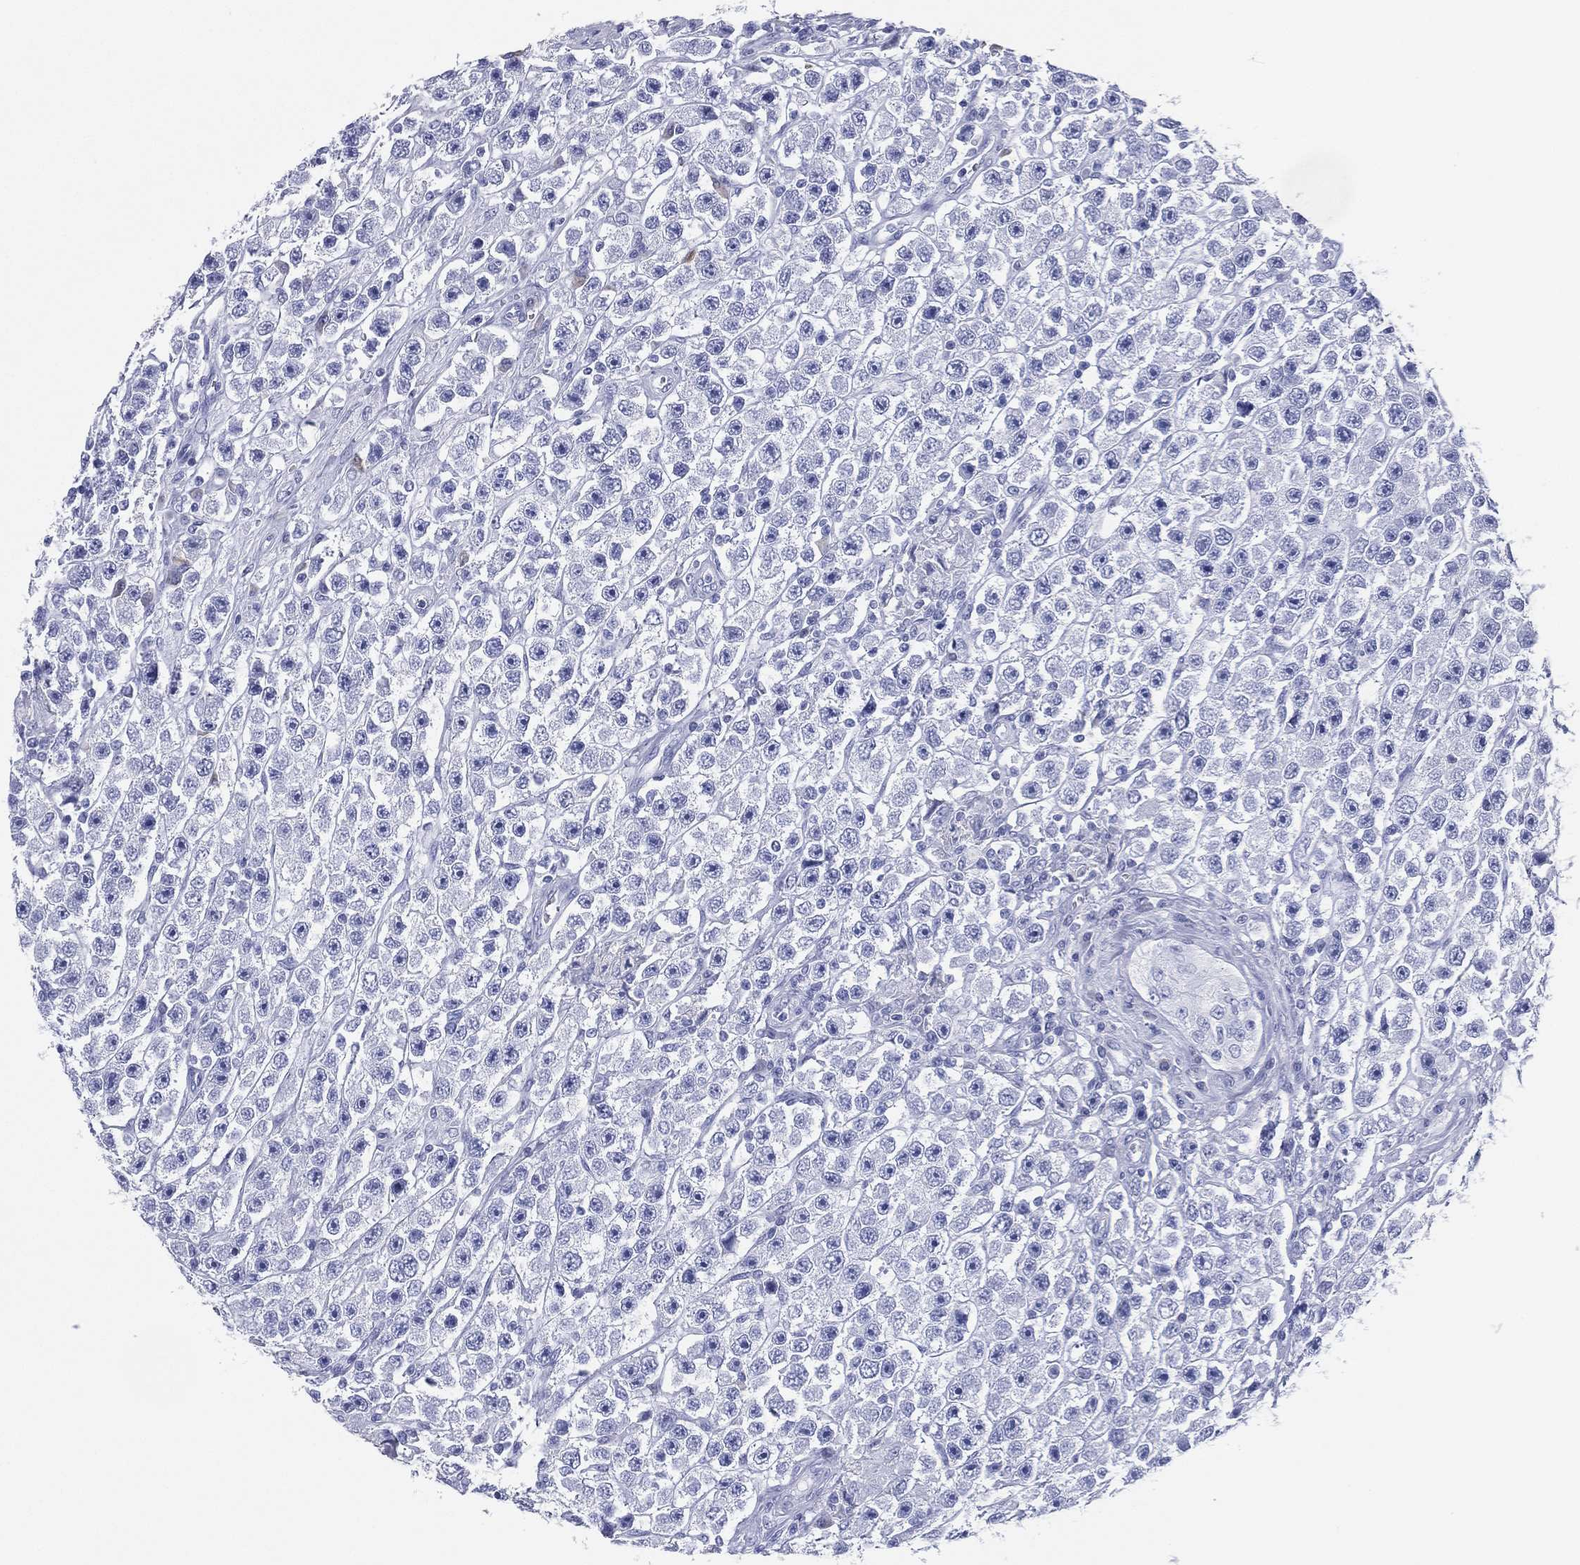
{"staining": {"intensity": "negative", "quantity": "none", "location": "none"}, "tissue": "testis cancer", "cell_type": "Tumor cells", "image_type": "cancer", "snomed": [{"axis": "morphology", "description": "Seminoma, NOS"}, {"axis": "topography", "description": "Testis"}], "caption": "DAB (3,3'-diaminobenzidine) immunohistochemical staining of testis cancer (seminoma) shows no significant positivity in tumor cells. The staining was performed using DAB to visualize the protein expression in brown, while the nuclei were stained in blue with hematoxylin (Magnification: 20x).", "gene": "CD79A", "patient": {"sex": "male", "age": 45}}